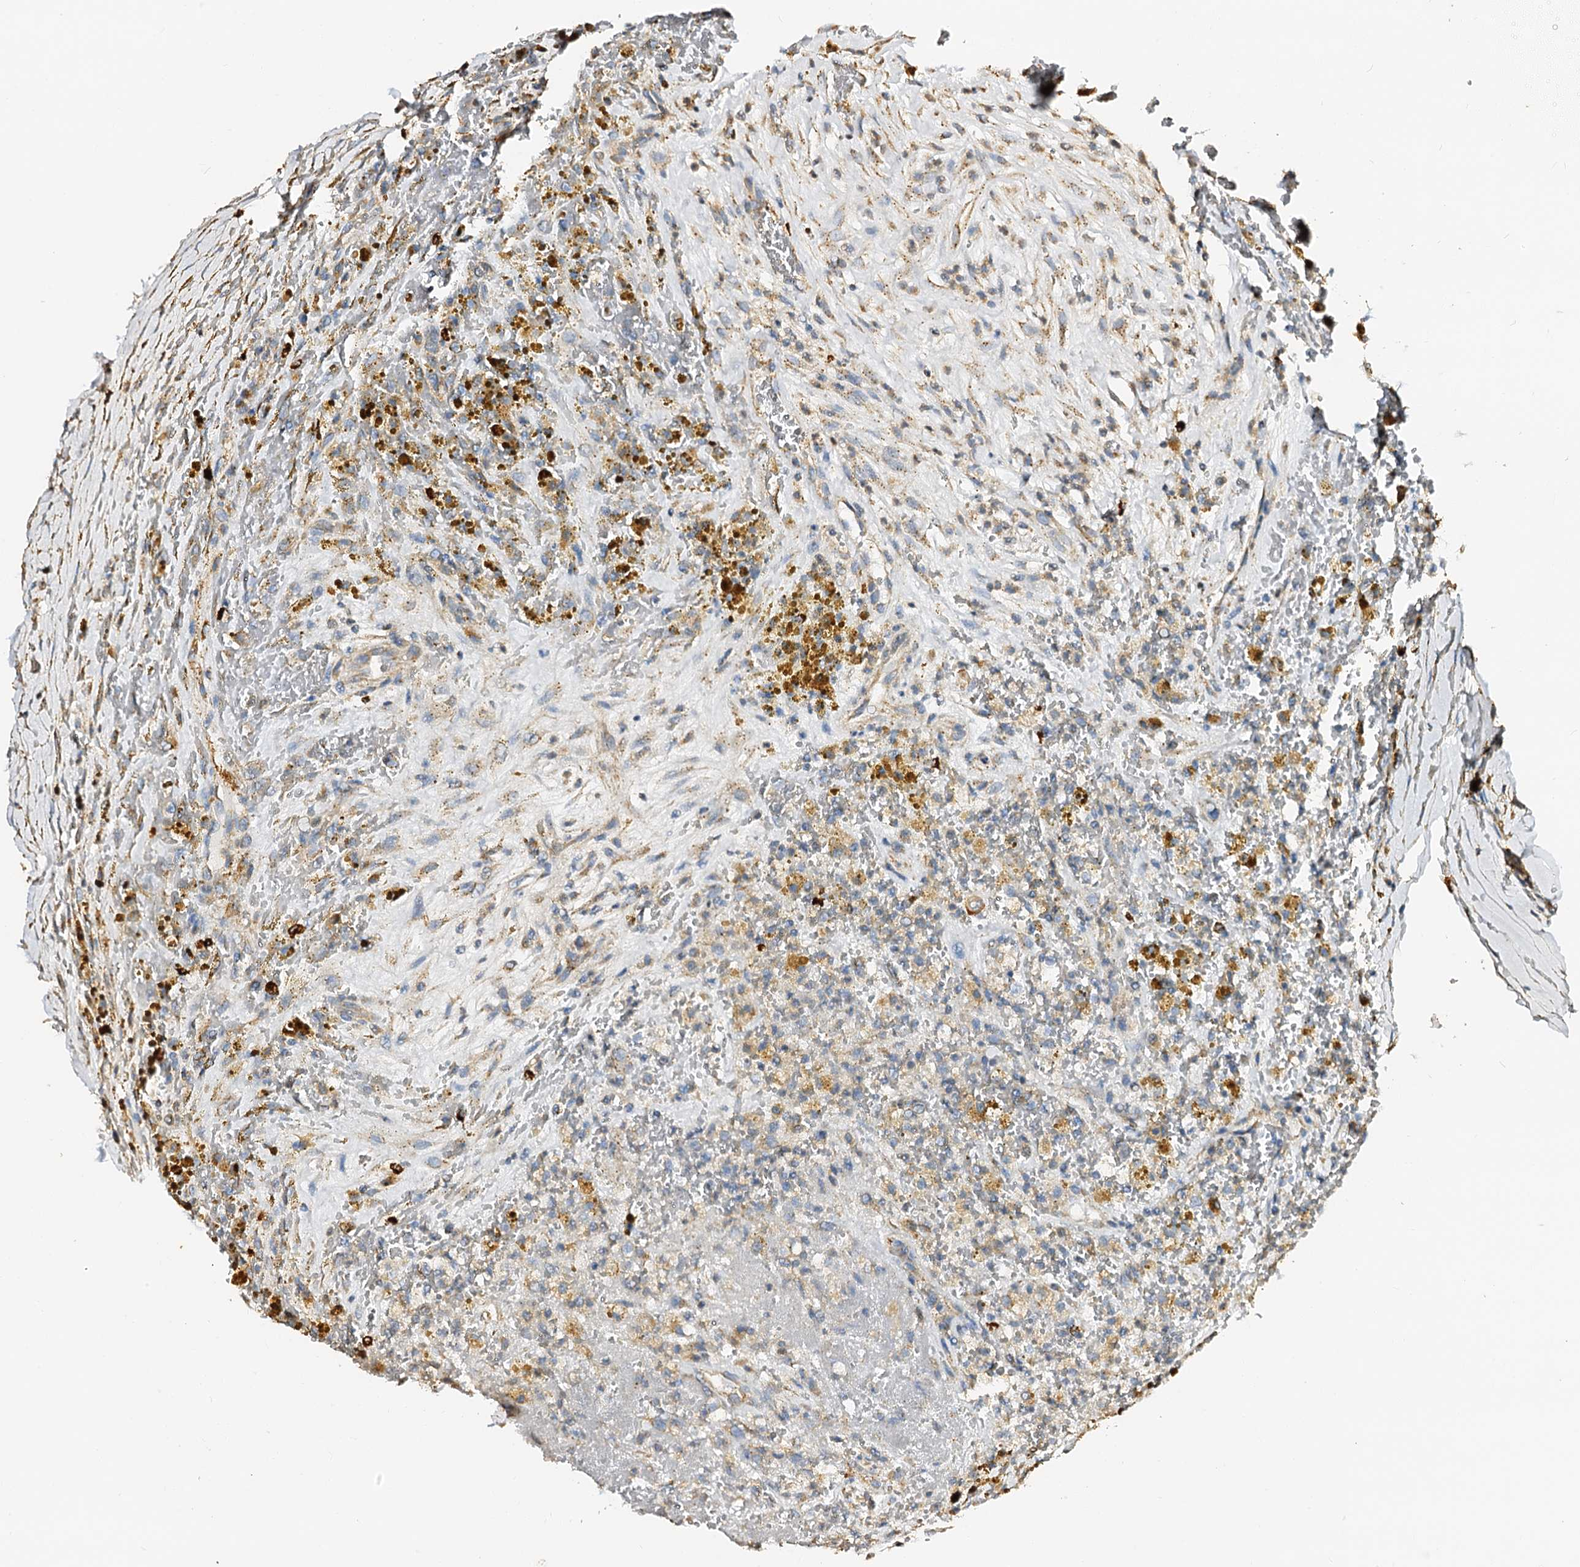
{"staining": {"intensity": "moderate", "quantity": "25%-75%", "location": "cytoplasmic/membranous"}, "tissue": "thyroid cancer", "cell_type": "Tumor cells", "image_type": "cancer", "snomed": [{"axis": "morphology", "description": "Papillary adenocarcinoma, NOS"}, {"axis": "topography", "description": "Thyroid gland"}], "caption": "Papillary adenocarcinoma (thyroid) stained with a brown dye exhibits moderate cytoplasmic/membranous positive expression in approximately 25%-75% of tumor cells.", "gene": "MAOB", "patient": {"sex": "male", "age": 77}}